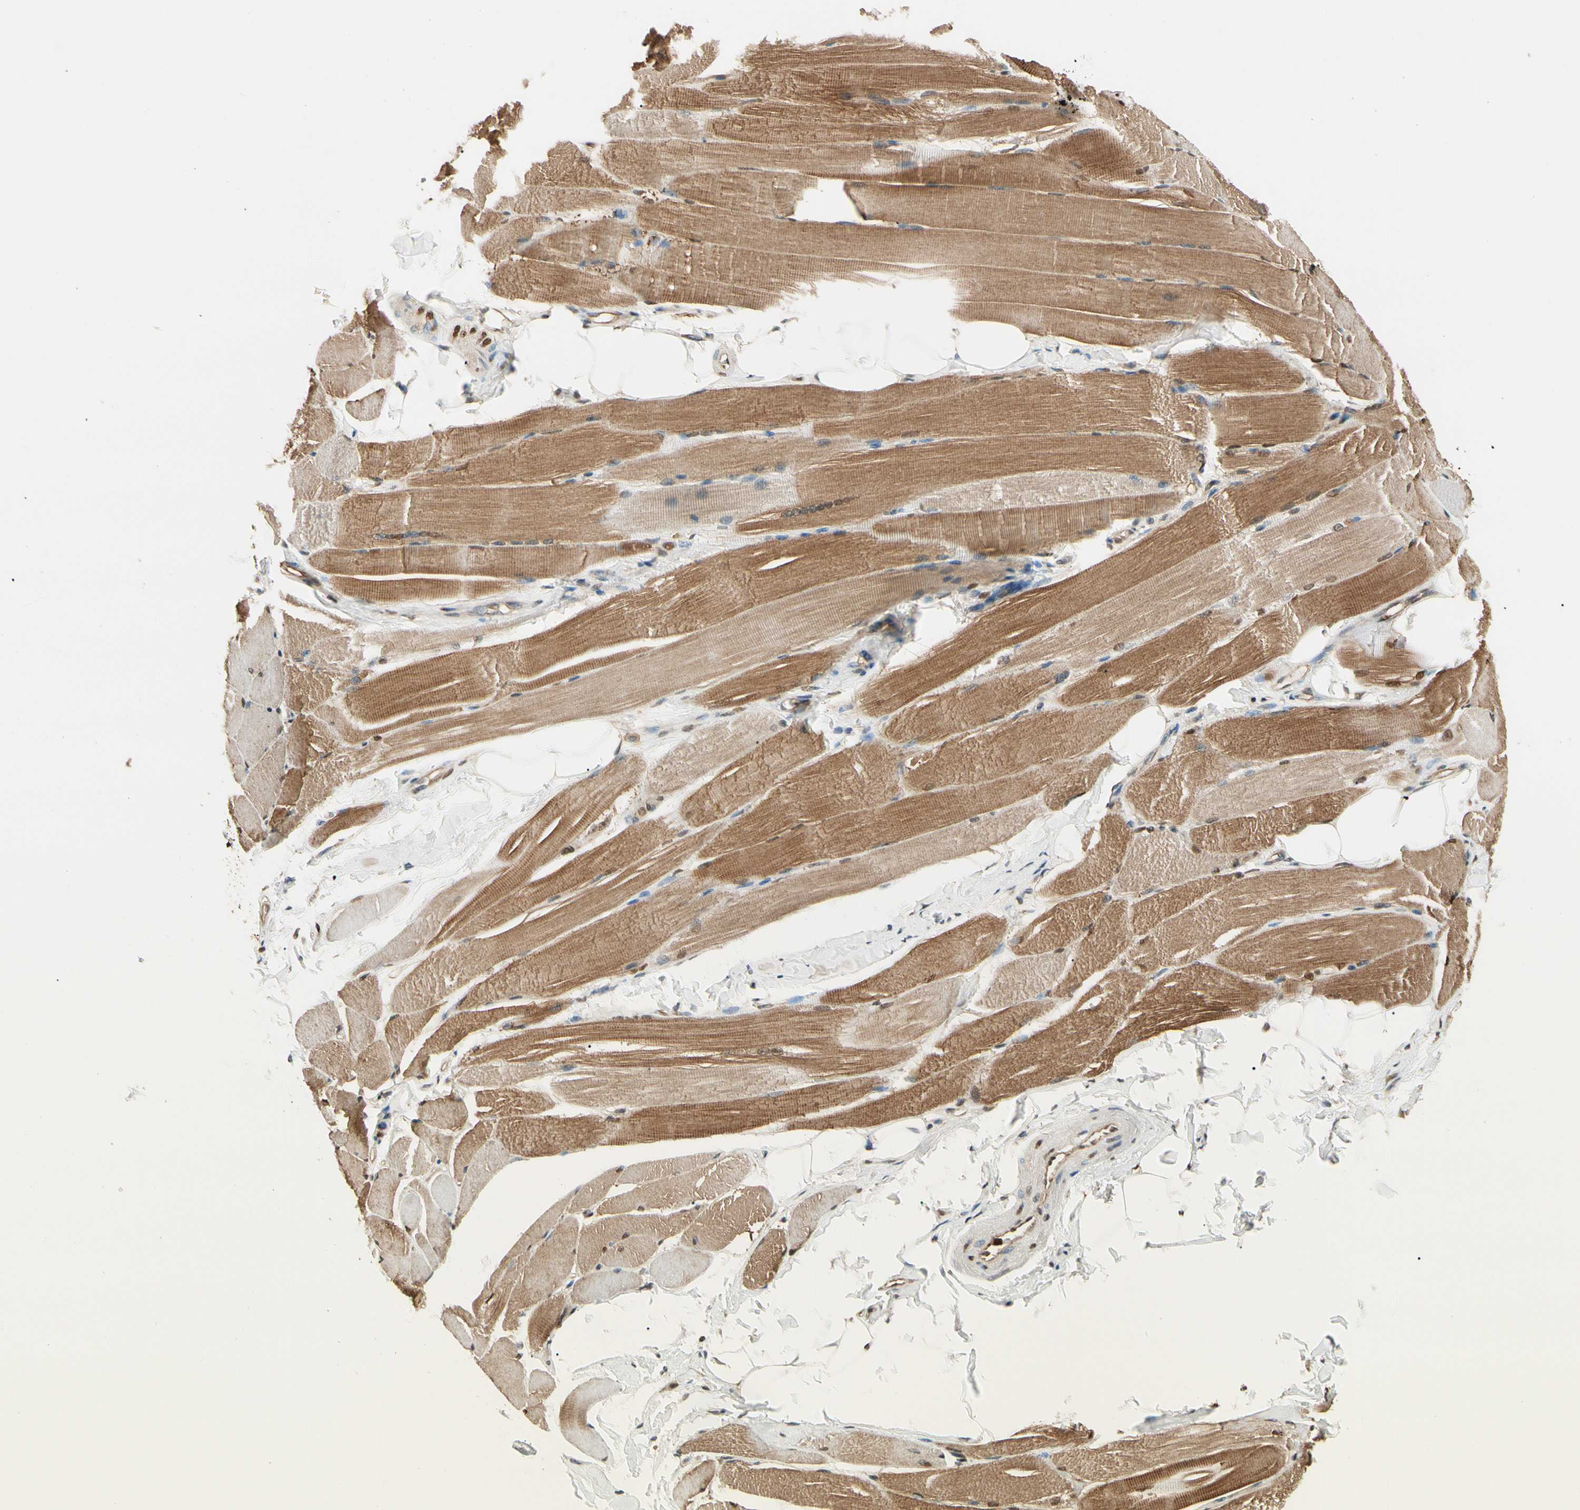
{"staining": {"intensity": "moderate", "quantity": ">75%", "location": "cytoplasmic/membranous"}, "tissue": "skeletal muscle", "cell_type": "Myocytes", "image_type": "normal", "snomed": [{"axis": "morphology", "description": "Normal tissue, NOS"}, {"axis": "topography", "description": "Skeletal muscle"}, {"axis": "topography", "description": "Peripheral nerve tissue"}], "caption": "Moderate cytoplasmic/membranous protein staining is seen in about >75% of myocytes in skeletal muscle. (IHC, brightfield microscopy, high magnification).", "gene": "PNCK", "patient": {"sex": "female", "age": 84}}